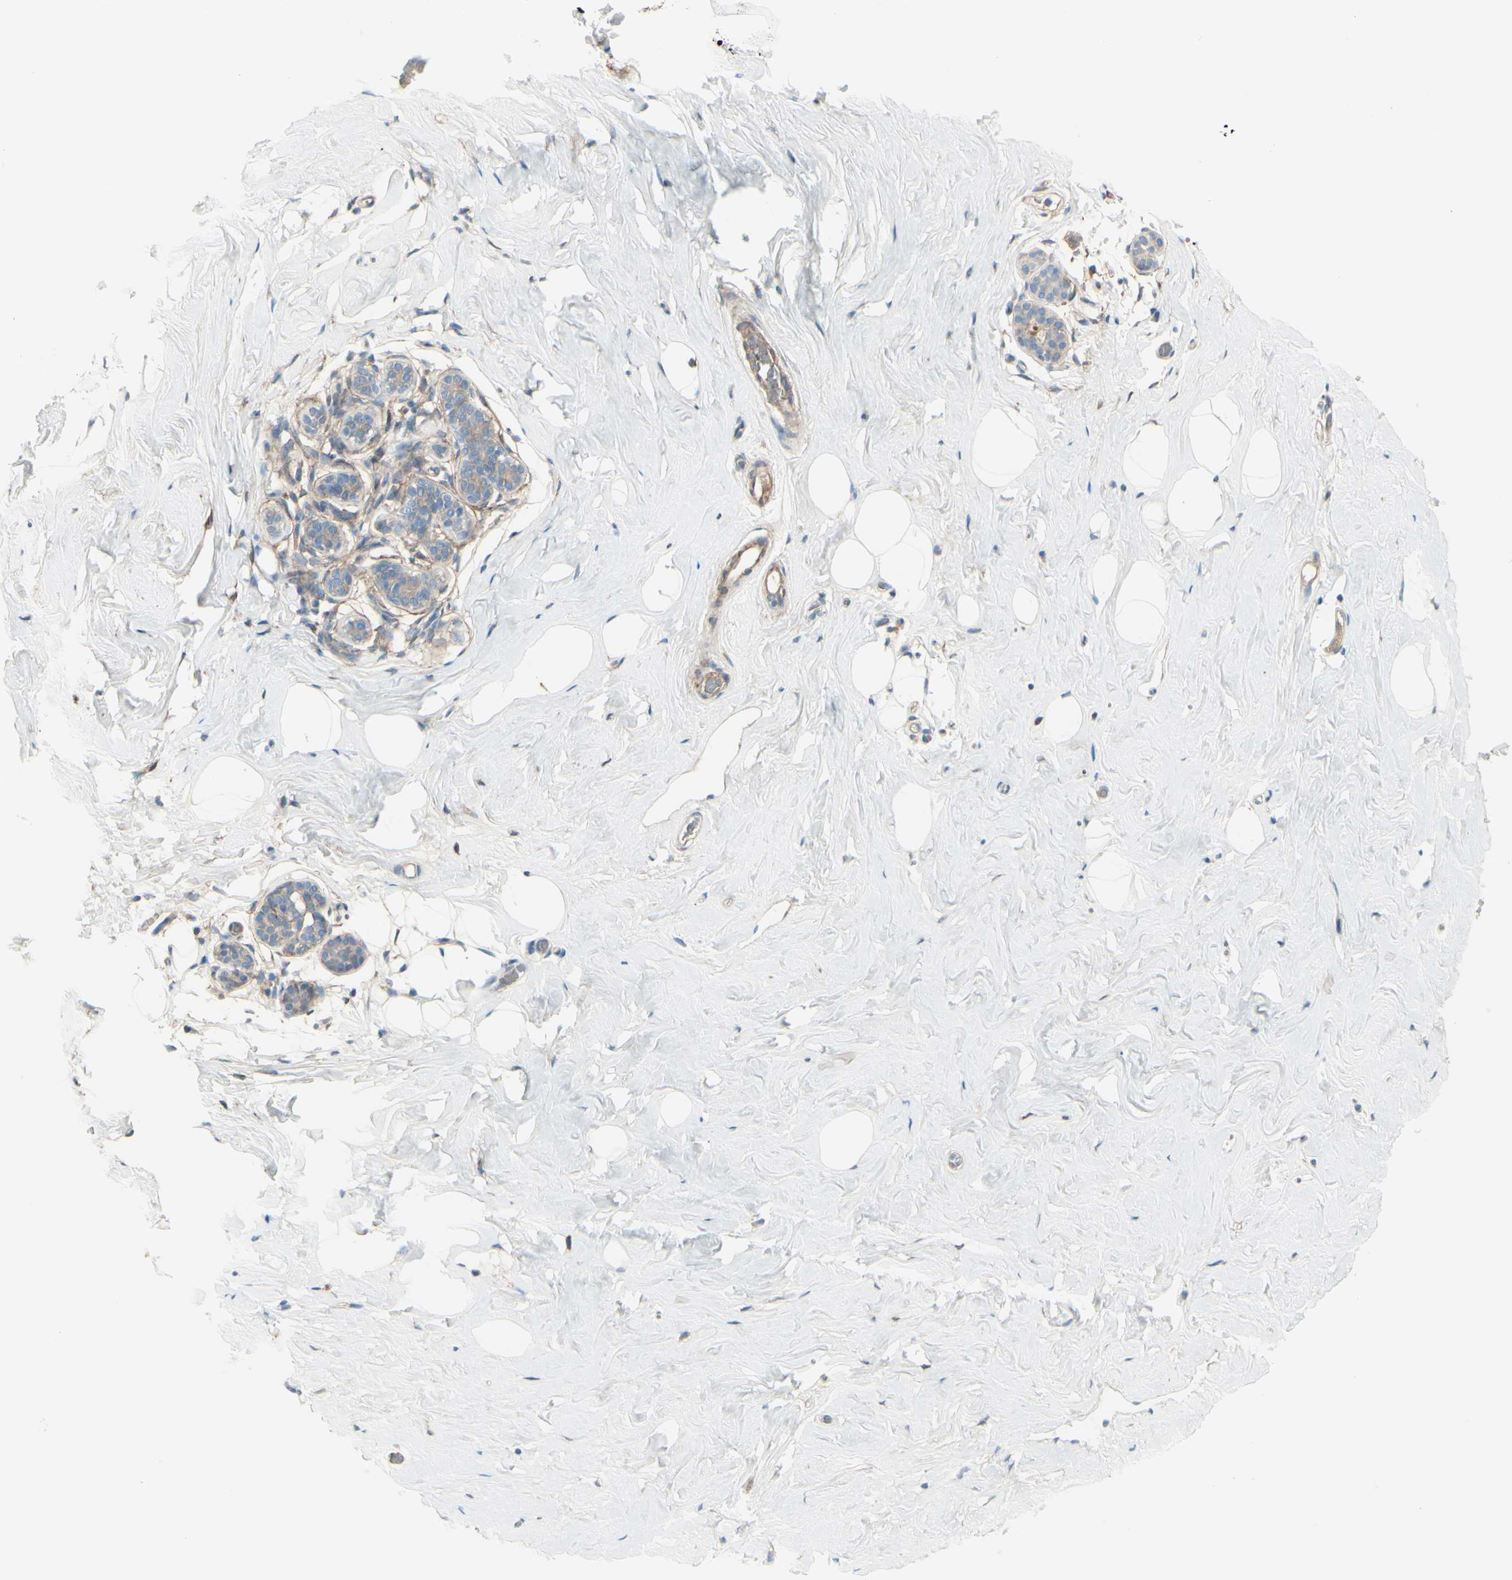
{"staining": {"intensity": "negative", "quantity": "none", "location": "none"}, "tissue": "breast", "cell_type": "Adipocytes", "image_type": "normal", "snomed": [{"axis": "morphology", "description": "Normal tissue, NOS"}, {"axis": "topography", "description": "Breast"}], "caption": "There is no significant positivity in adipocytes of breast. The staining is performed using DAB (3,3'-diaminobenzidine) brown chromogen with nuclei counter-stained in using hematoxylin.", "gene": "PCDHGA10", "patient": {"sex": "female", "age": 75}}